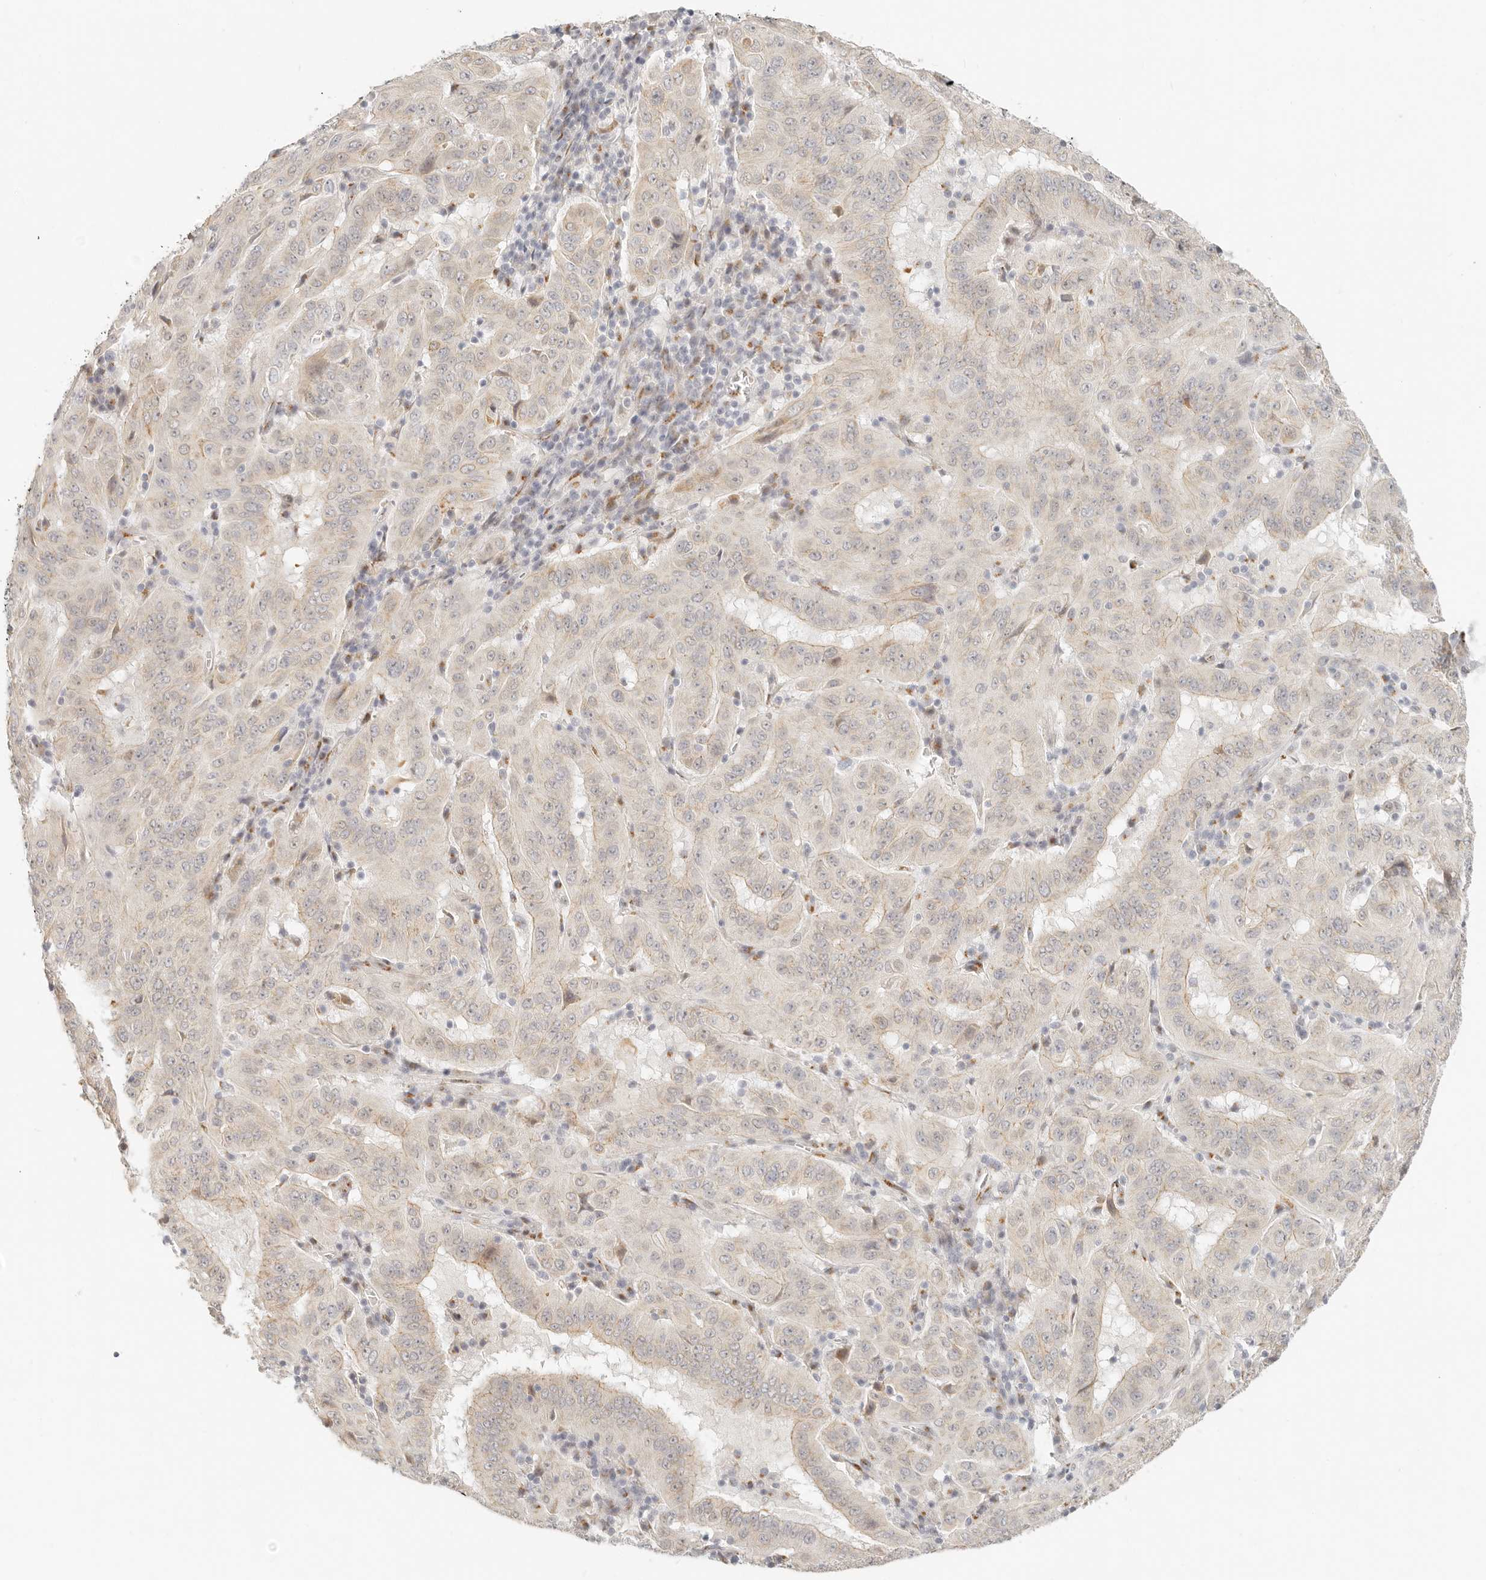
{"staining": {"intensity": "weak", "quantity": "25%-75%", "location": "cytoplasmic/membranous"}, "tissue": "pancreatic cancer", "cell_type": "Tumor cells", "image_type": "cancer", "snomed": [{"axis": "morphology", "description": "Adenocarcinoma, NOS"}, {"axis": "topography", "description": "Pancreas"}], "caption": "IHC of human pancreatic cancer reveals low levels of weak cytoplasmic/membranous expression in about 25%-75% of tumor cells.", "gene": "FAM20B", "patient": {"sex": "male", "age": 63}}